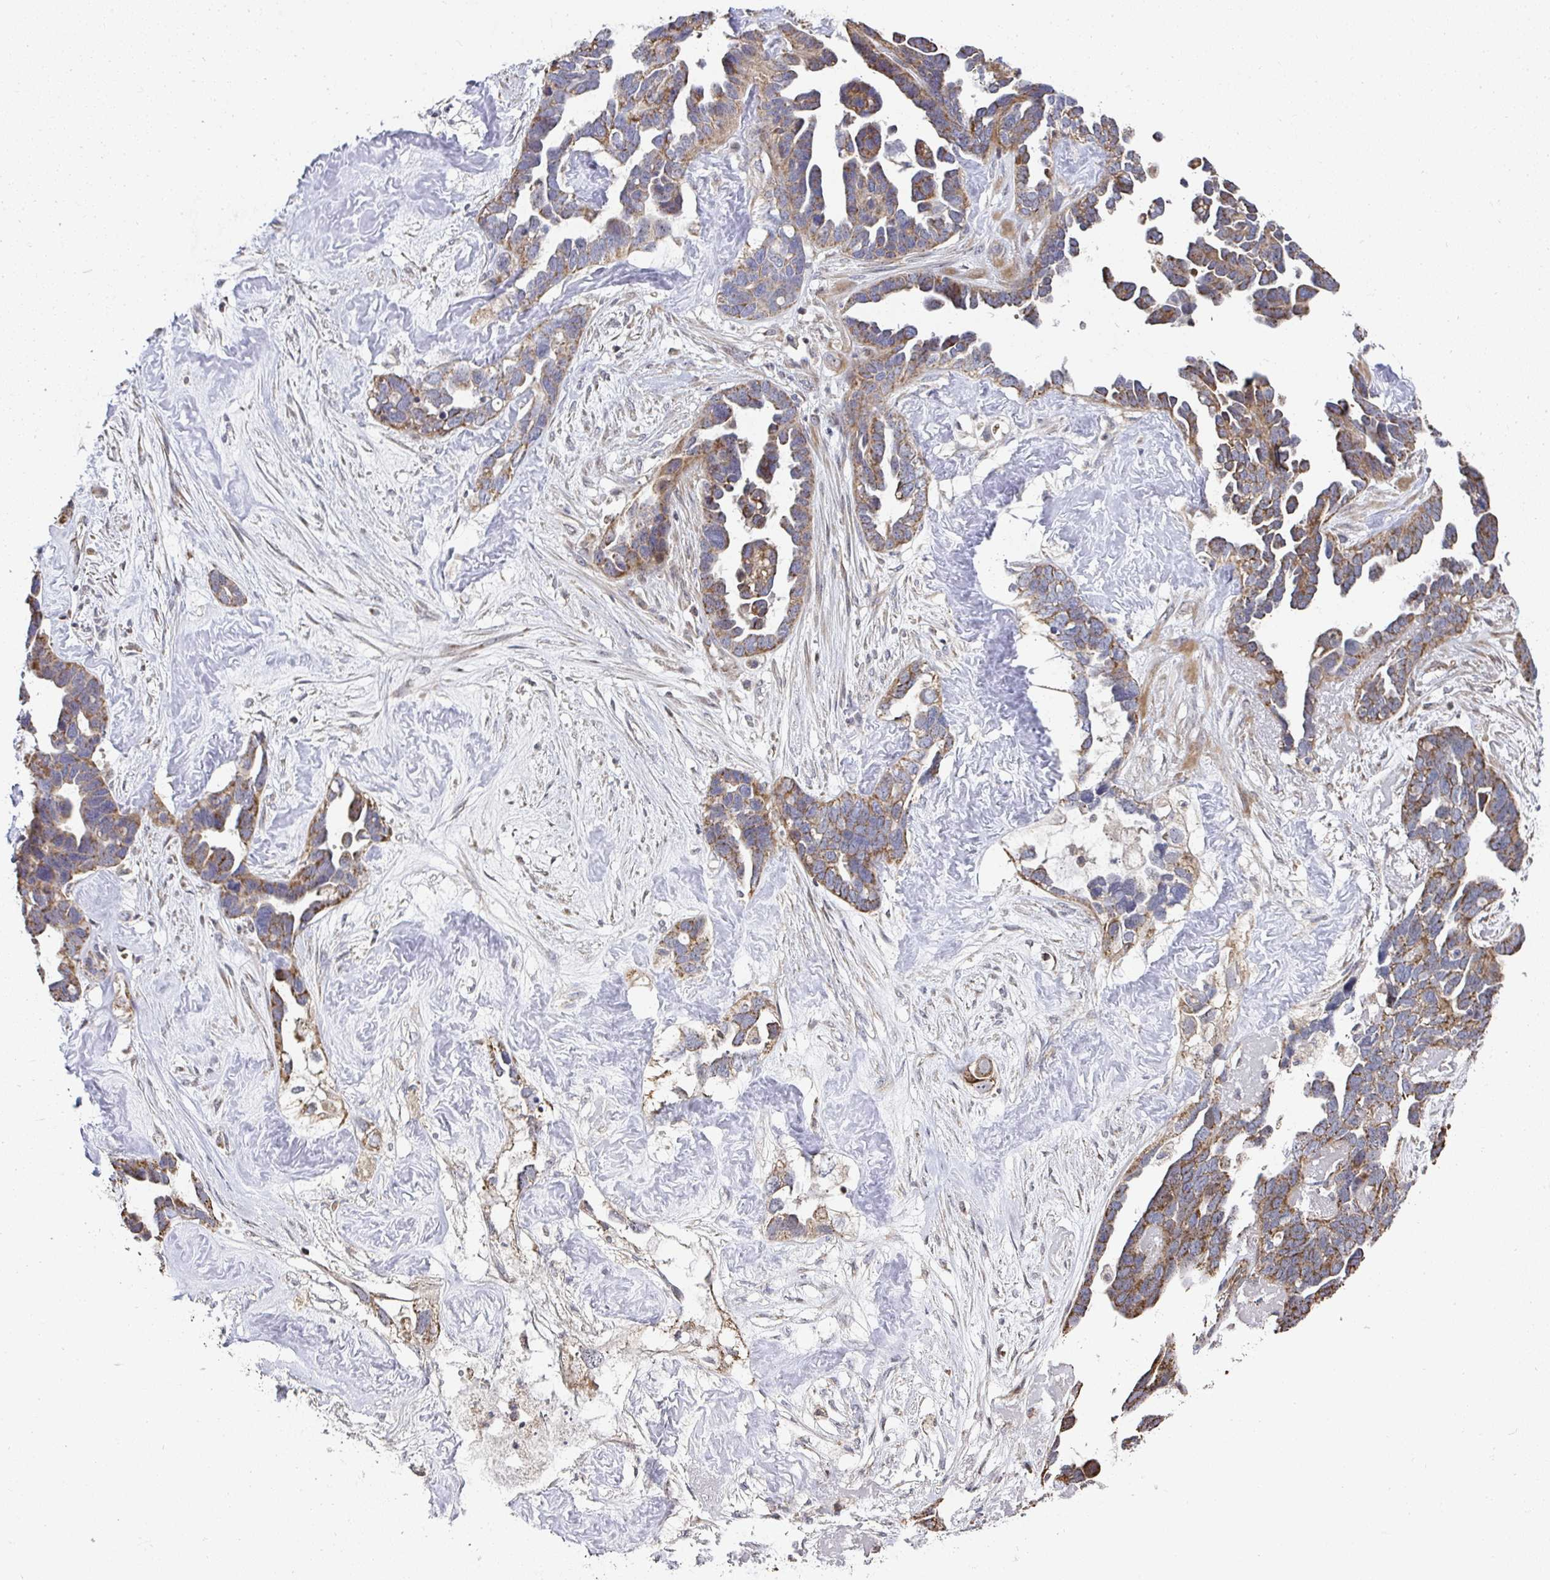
{"staining": {"intensity": "moderate", "quantity": ">75%", "location": "cytoplasmic/membranous"}, "tissue": "ovarian cancer", "cell_type": "Tumor cells", "image_type": "cancer", "snomed": [{"axis": "morphology", "description": "Cystadenocarcinoma, serous, NOS"}, {"axis": "topography", "description": "Ovary"}], "caption": "Immunohistochemical staining of human serous cystadenocarcinoma (ovarian) demonstrates medium levels of moderate cytoplasmic/membranous protein expression in about >75% of tumor cells.", "gene": "AGTPBP1", "patient": {"sex": "female", "age": 54}}